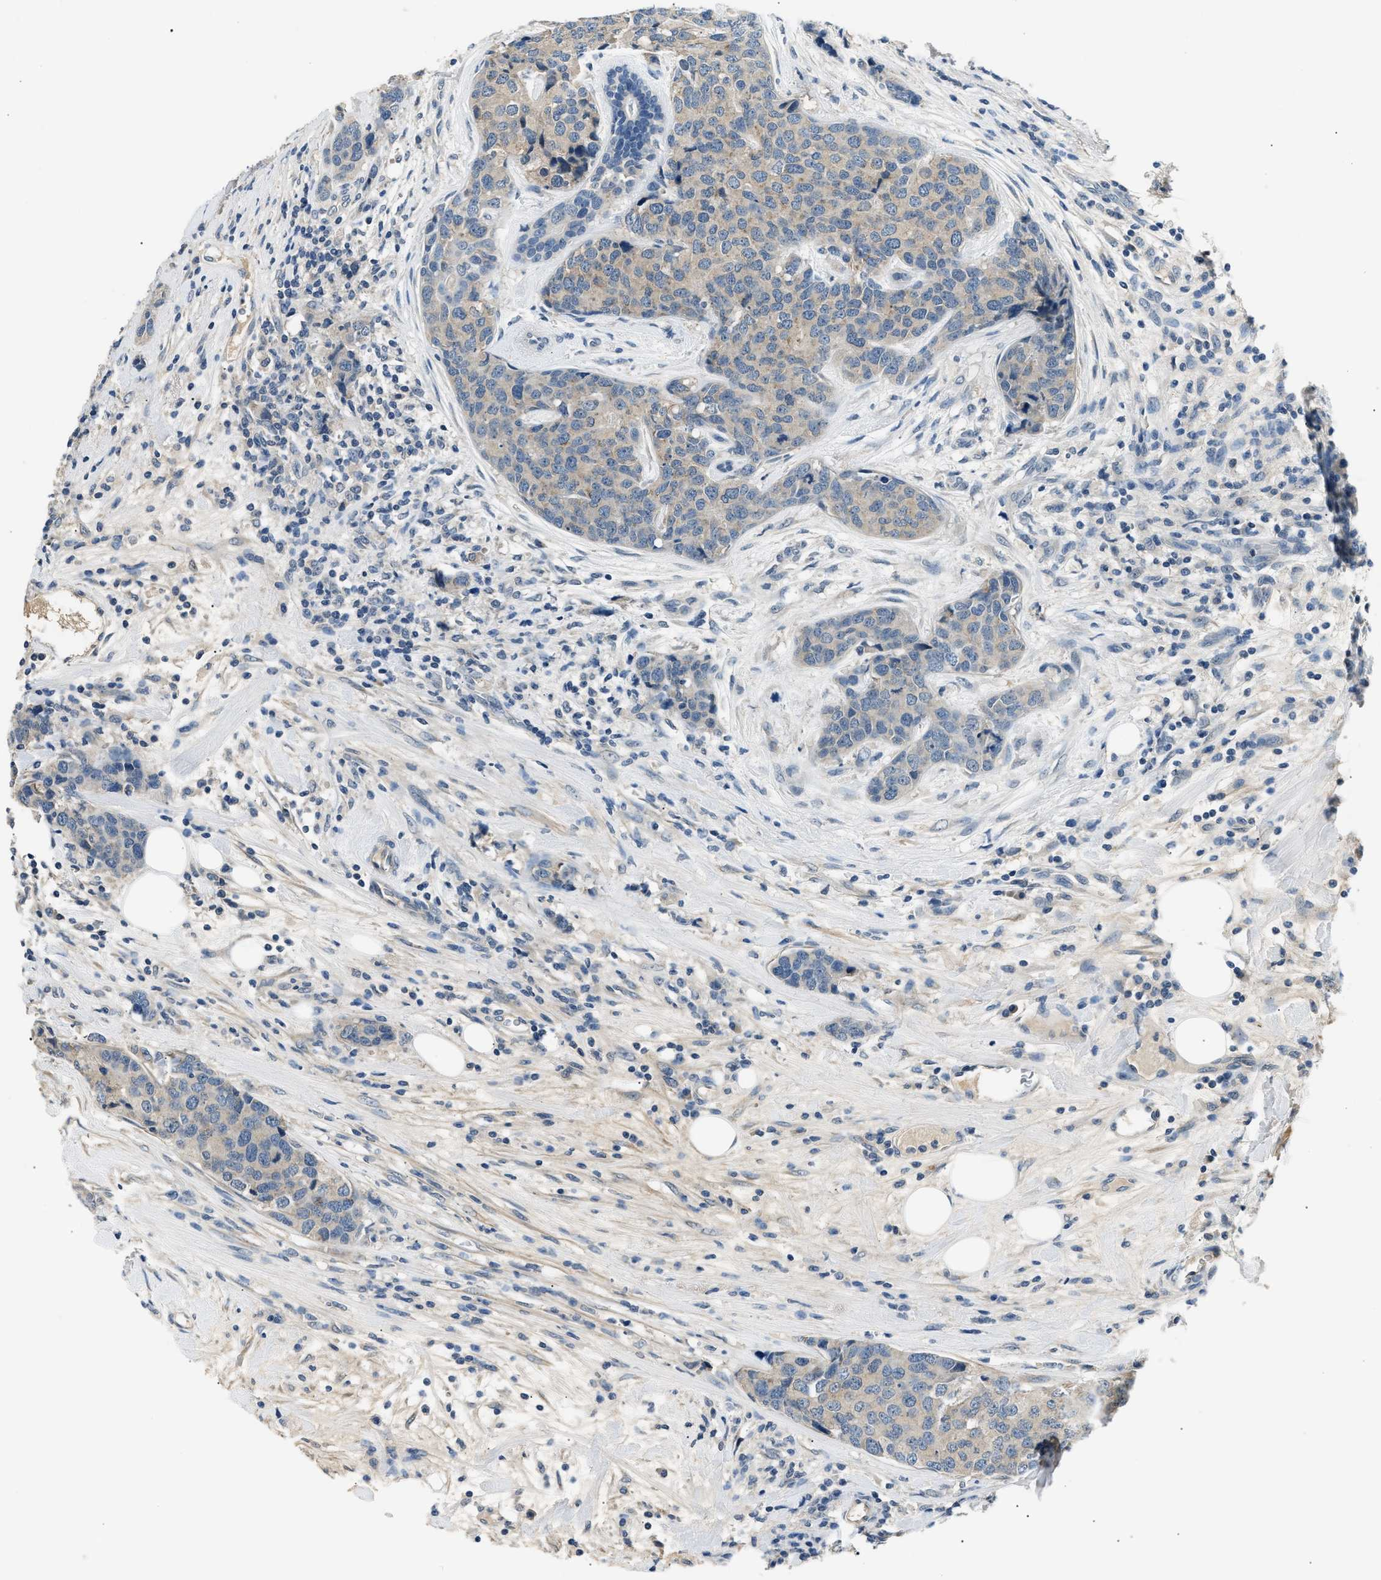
{"staining": {"intensity": "weak", "quantity": "<25%", "location": "cytoplasmic/membranous"}, "tissue": "breast cancer", "cell_type": "Tumor cells", "image_type": "cancer", "snomed": [{"axis": "morphology", "description": "Lobular carcinoma"}, {"axis": "topography", "description": "Breast"}], "caption": "The image shows no staining of tumor cells in breast lobular carcinoma.", "gene": "INHA", "patient": {"sex": "female", "age": 59}}